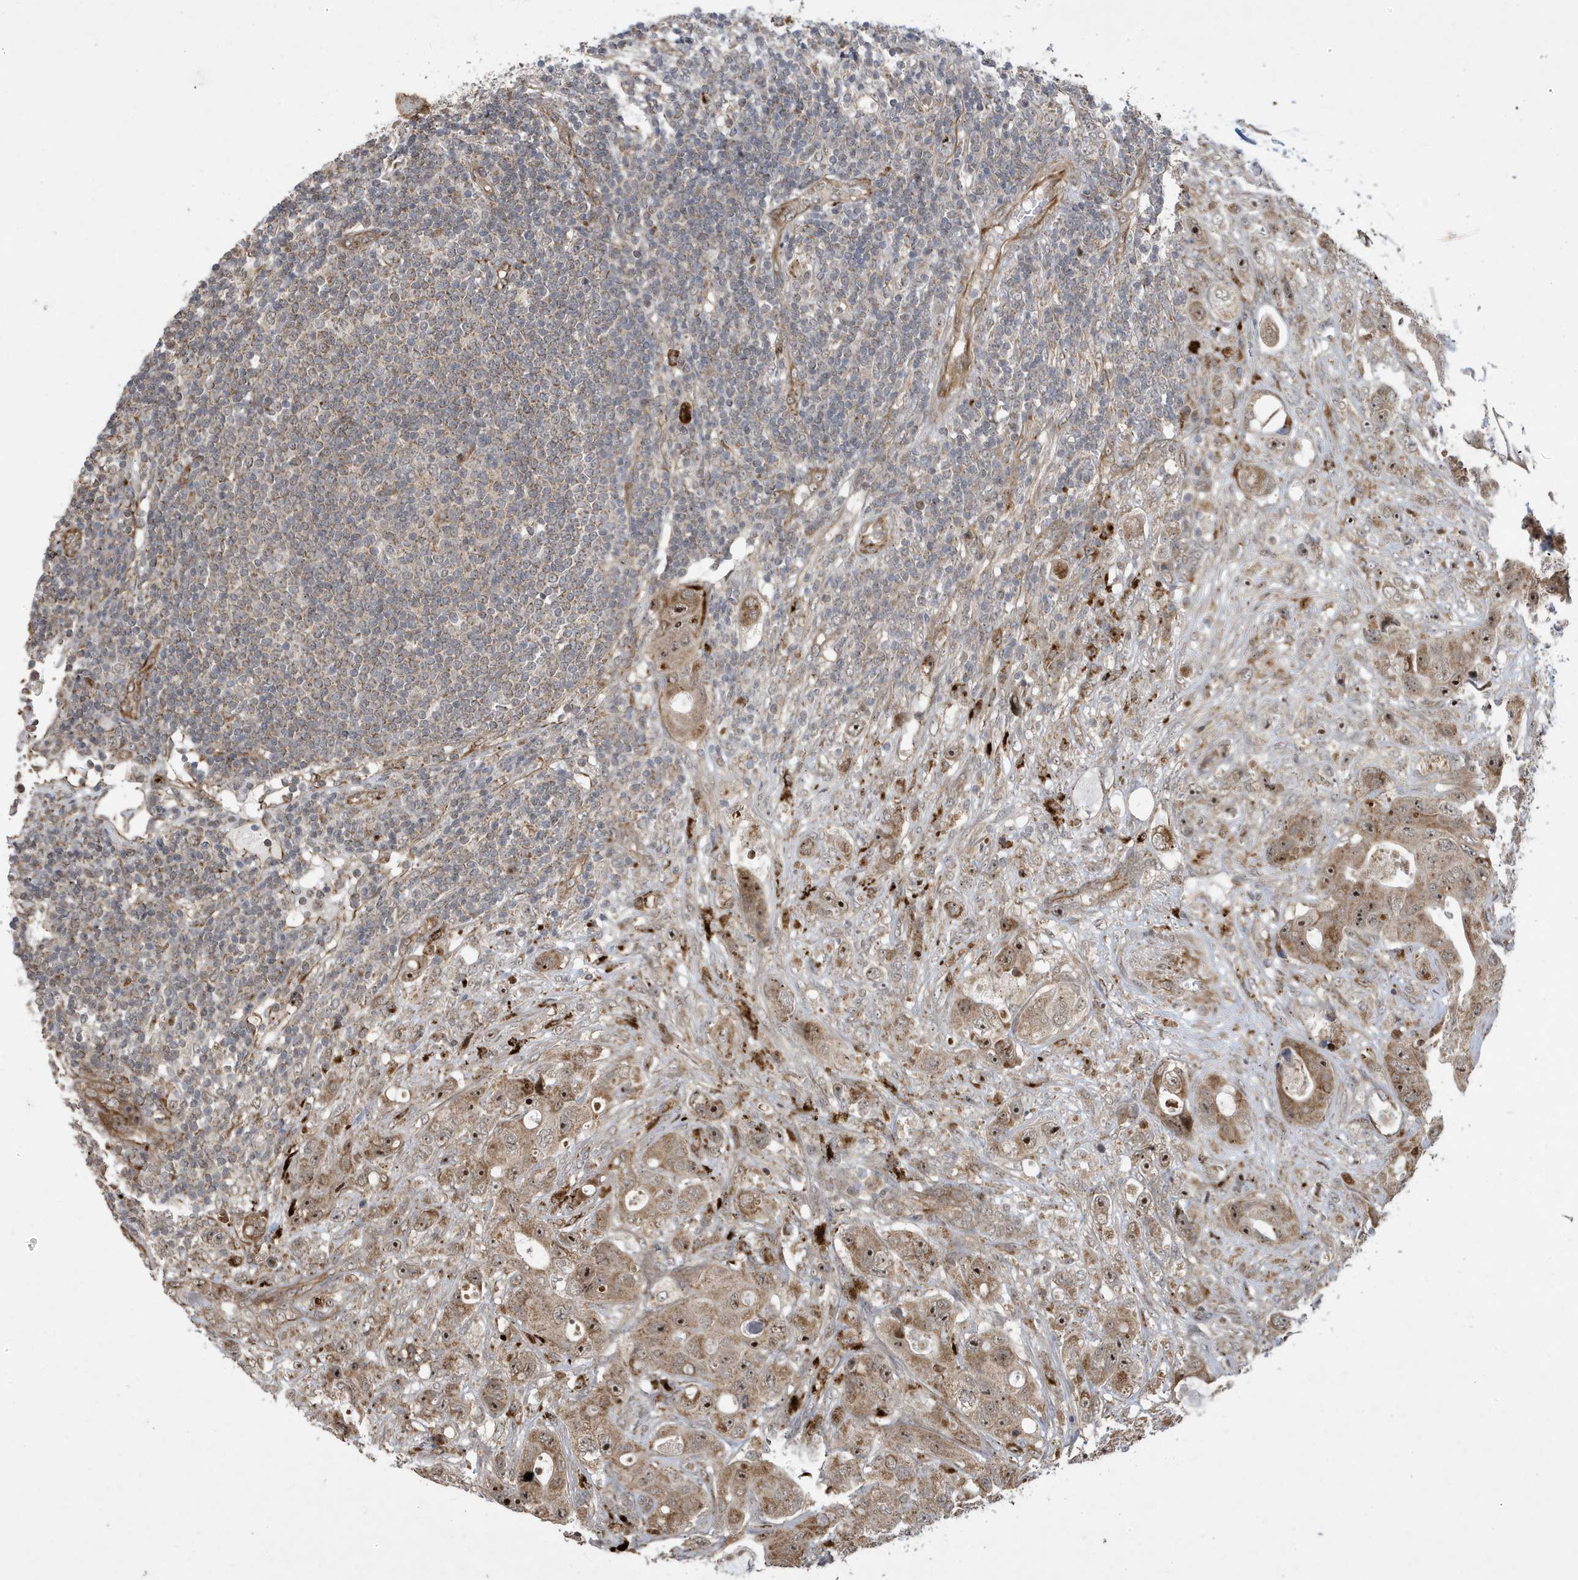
{"staining": {"intensity": "strong", "quantity": ">75%", "location": "cytoplasmic/membranous,nuclear"}, "tissue": "colorectal cancer", "cell_type": "Tumor cells", "image_type": "cancer", "snomed": [{"axis": "morphology", "description": "Adenocarcinoma, NOS"}, {"axis": "topography", "description": "Colon"}], "caption": "Immunohistochemistry (IHC) histopathology image of colorectal cancer stained for a protein (brown), which exhibits high levels of strong cytoplasmic/membranous and nuclear staining in about >75% of tumor cells.", "gene": "FAM9B", "patient": {"sex": "female", "age": 46}}